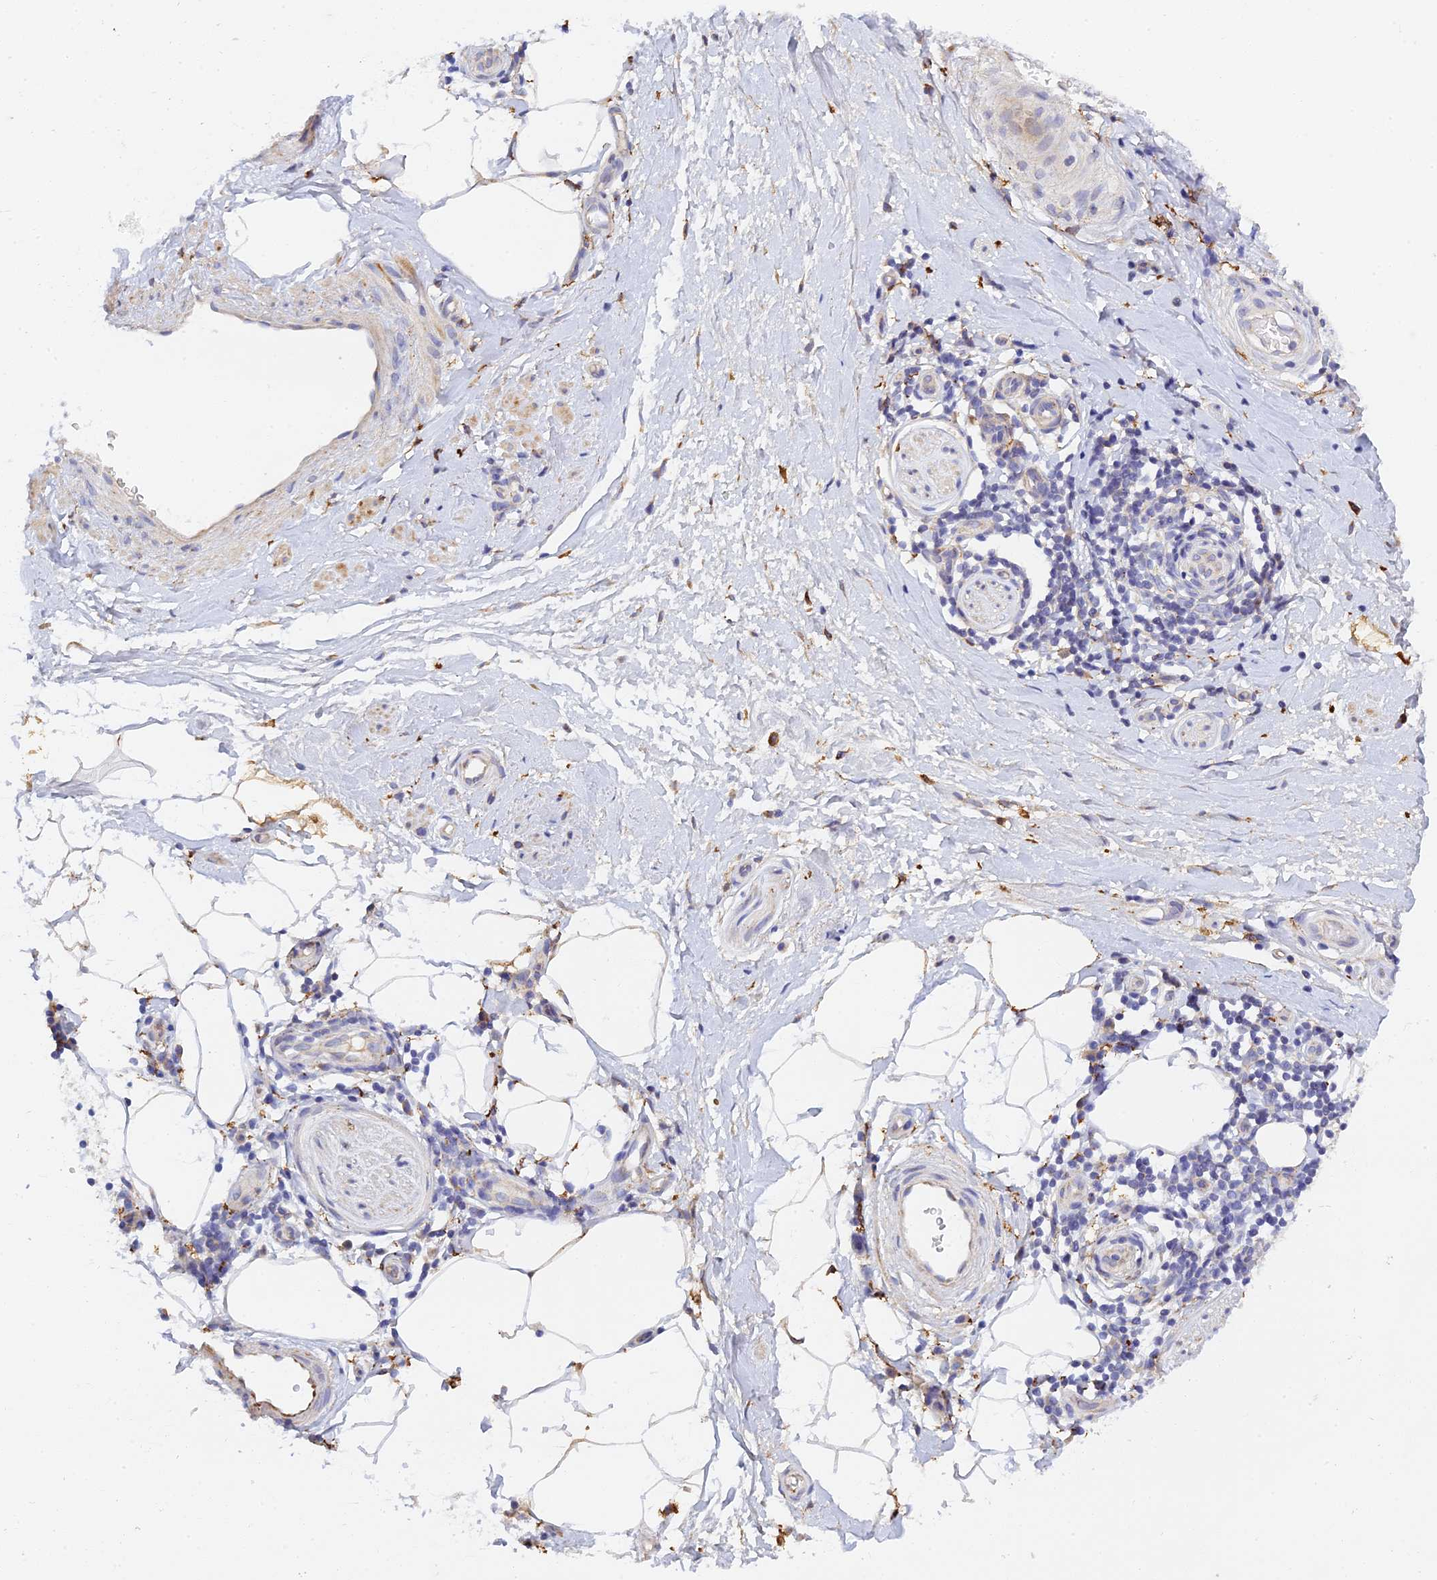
{"staining": {"intensity": "negative", "quantity": "none", "location": "none"}, "tissue": "adipose tissue", "cell_type": "Adipocytes", "image_type": "normal", "snomed": [{"axis": "morphology", "description": "Normal tissue, NOS"}, {"axis": "topography", "description": "Soft tissue"}, {"axis": "topography", "description": "Adipose tissue"}, {"axis": "topography", "description": "Vascular tissue"}, {"axis": "topography", "description": "Peripheral nerve tissue"}], "caption": "Immunohistochemistry (IHC) of benign human adipose tissue demonstrates no staining in adipocytes. (Stains: DAB (3,3'-diaminobenzidine) immunohistochemistry (IHC) with hematoxylin counter stain, Microscopy: brightfield microscopy at high magnification).", "gene": "RPGRIP1L", "patient": {"sex": "male", "age": 74}}